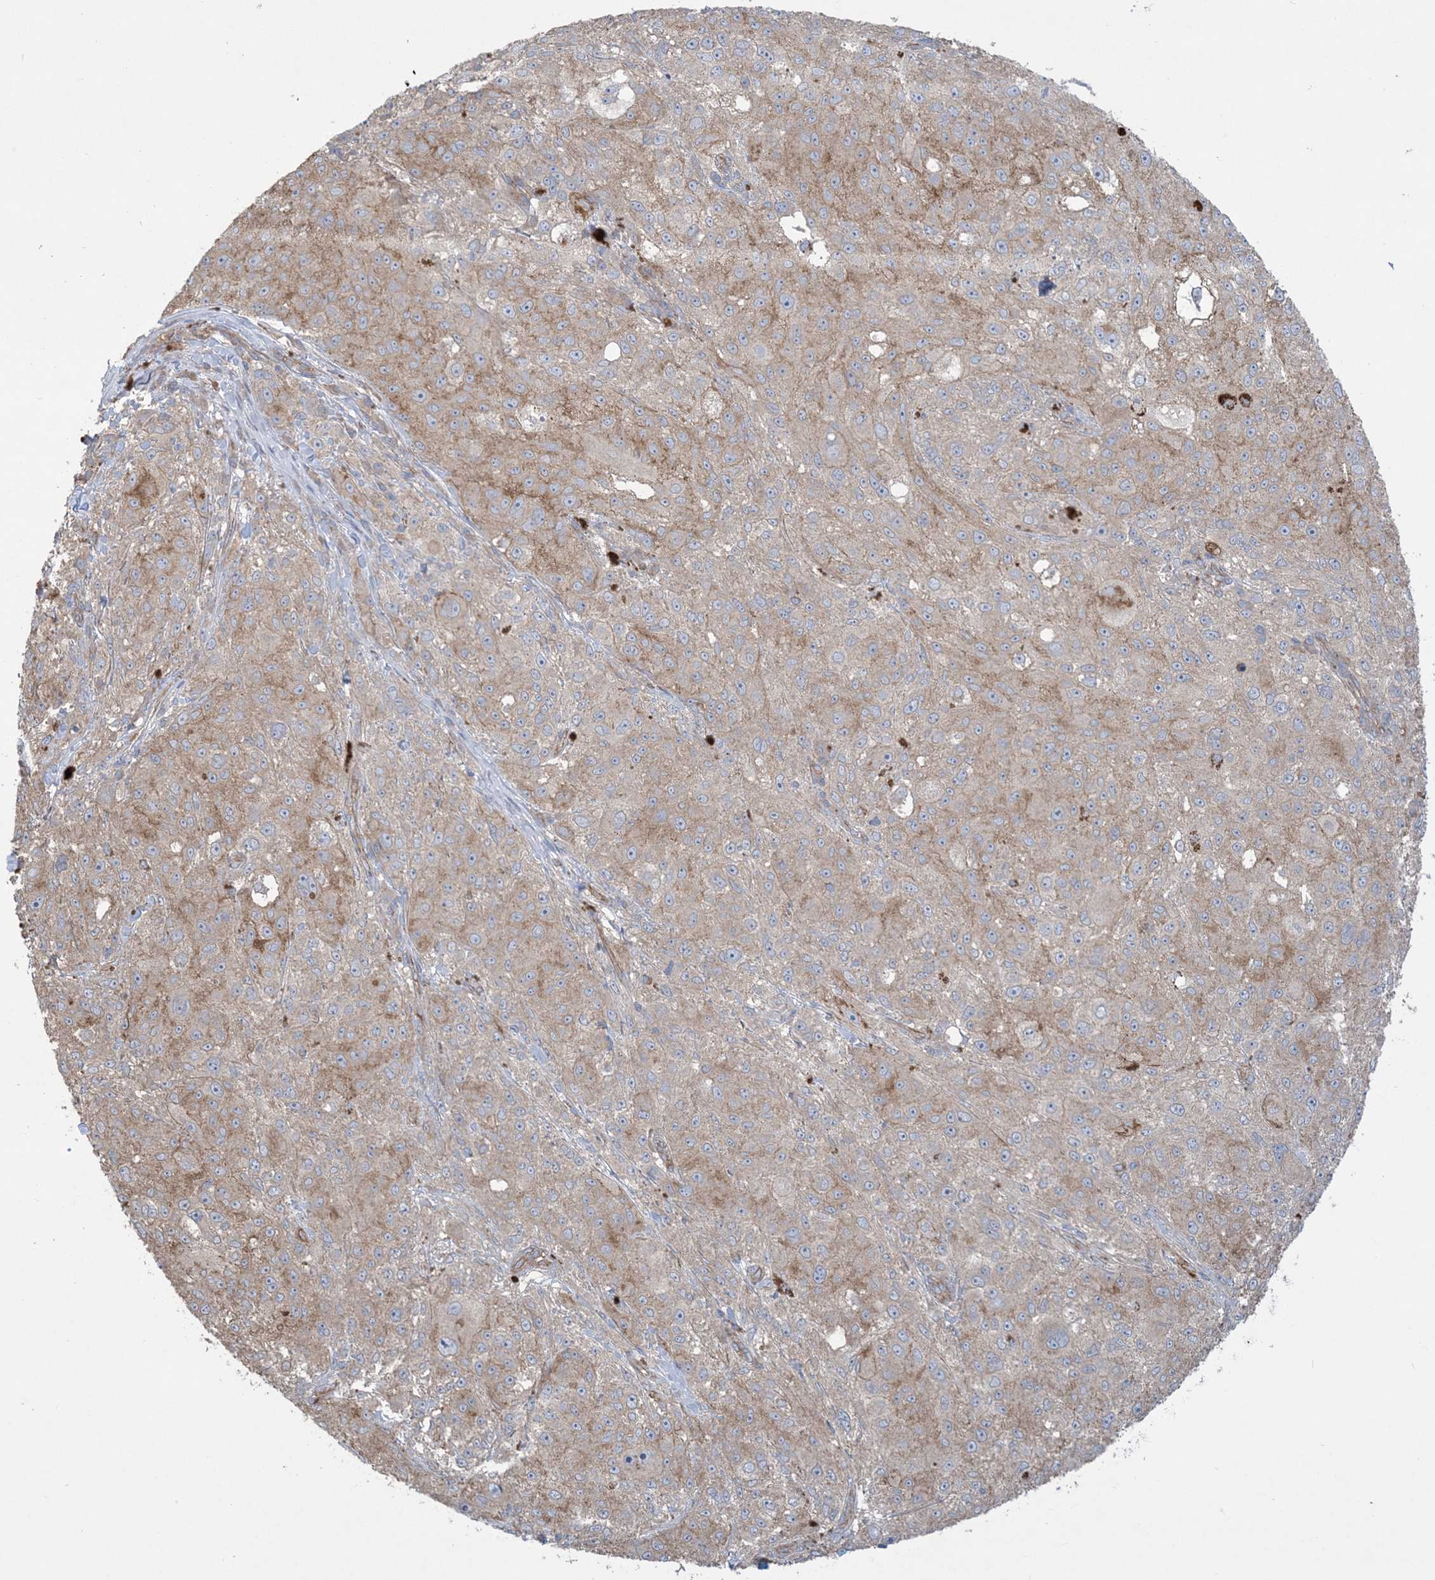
{"staining": {"intensity": "moderate", "quantity": "25%-75%", "location": "cytoplasmic/membranous"}, "tissue": "melanoma", "cell_type": "Tumor cells", "image_type": "cancer", "snomed": [{"axis": "morphology", "description": "Necrosis, NOS"}, {"axis": "morphology", "description": "Malignant melanoma, NOS"}, {"axis": "topography", "description": "Skin"}], "caption": "Melanoma stained for a protein (brown) demonstrates moderate cytoplasmic/membranous positive staining in approximately 25%-75% of tumor cells.", "gene": "CCNY", "patient": {"sex": "female", "age": 87}}